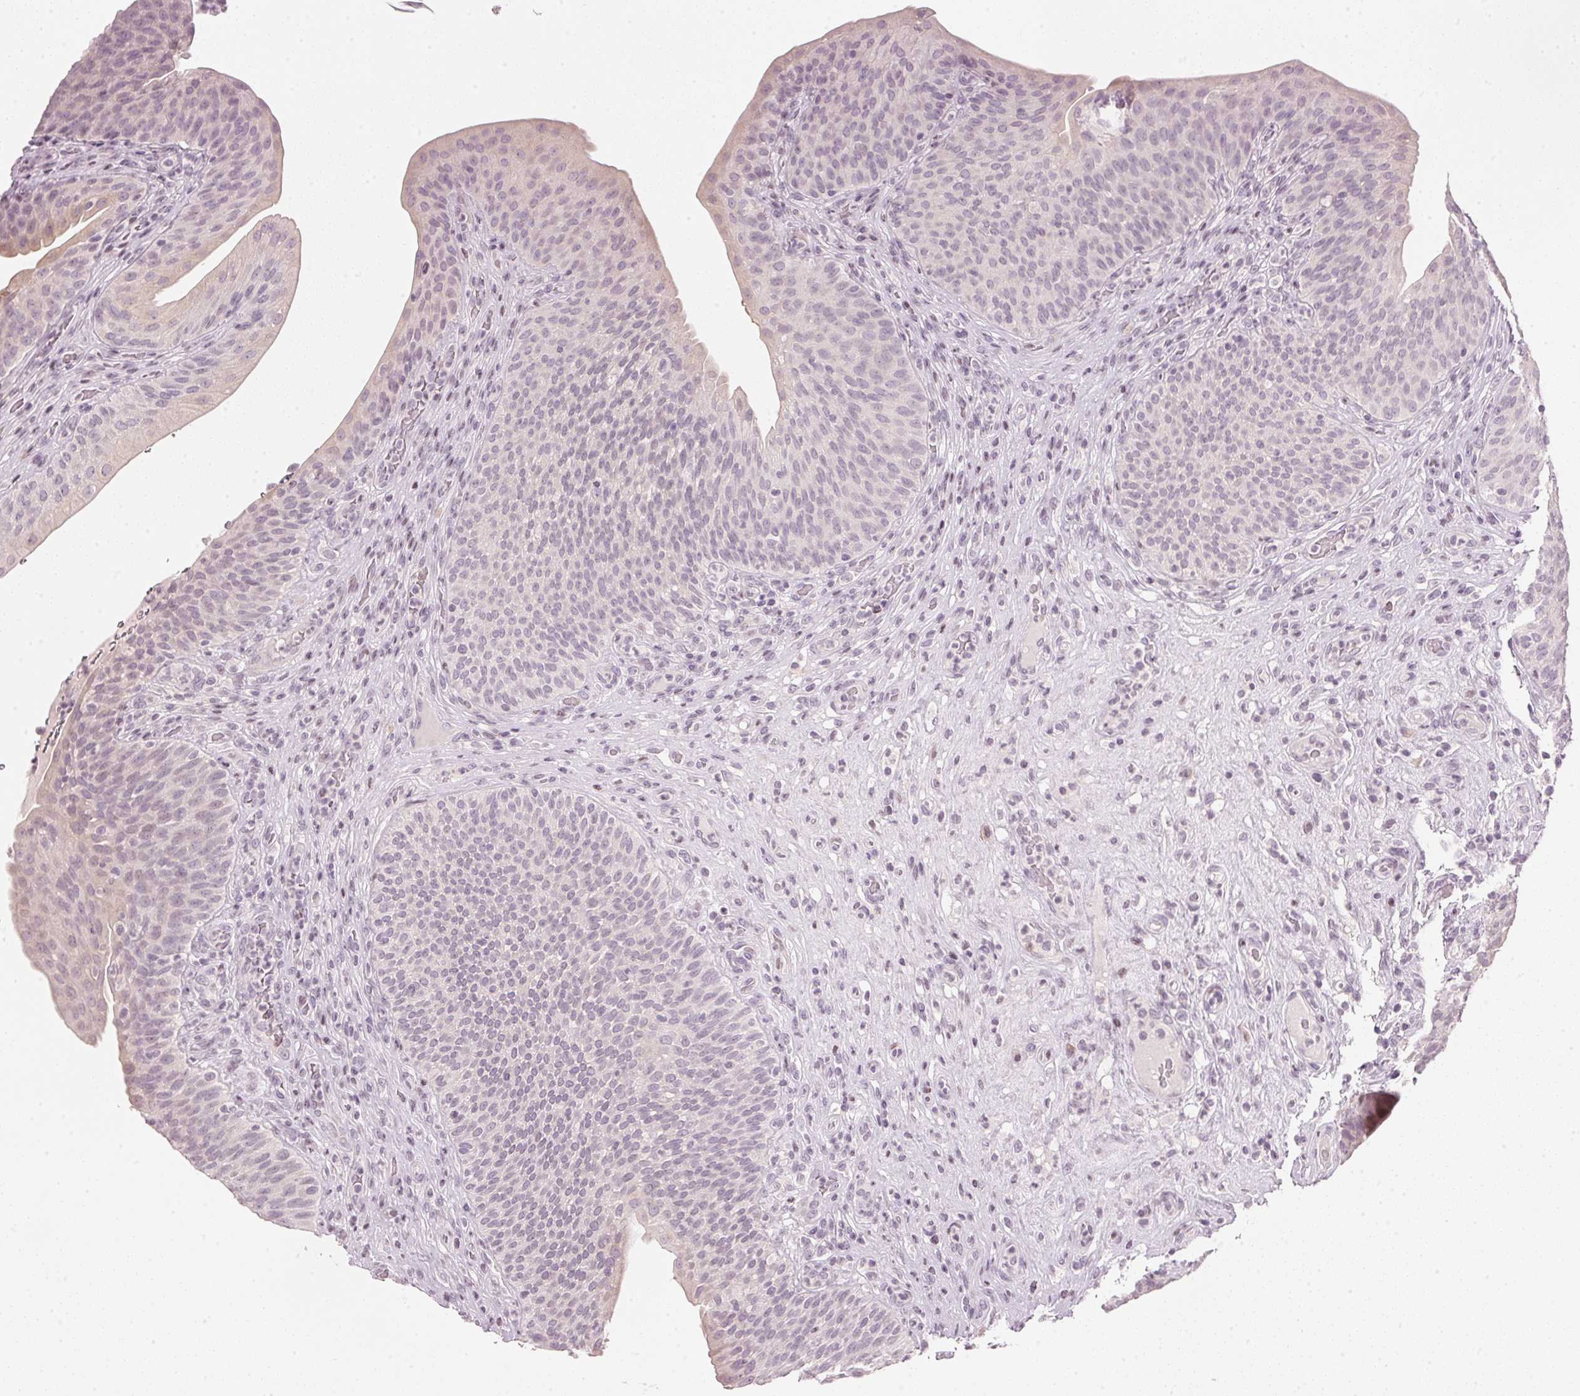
{"staining": {"intensity": "negative", "quantity": "none", "location": "none"}, "tissue": "urinary bladder", "cell_type": "Urothelial cells", "image_type": "normal", "snomed": [{"axis": "morphology", "description": "Normal tissue, NOS"}, {"axis": "topography", "description": "Urinary bladder"}, {"axis": "topography", "description": "Peripheral nerve tissue"}], "caption": "Immunohistochemical staining of normal human urinary bladder reveals no significant positivity in urothelial cells. The staining is performed using DAB brown chromogen with nuclei counter-stained in using hematoxylin.", "gene": "SFRP4", "patient": {"sex": "male", "age": 66}}